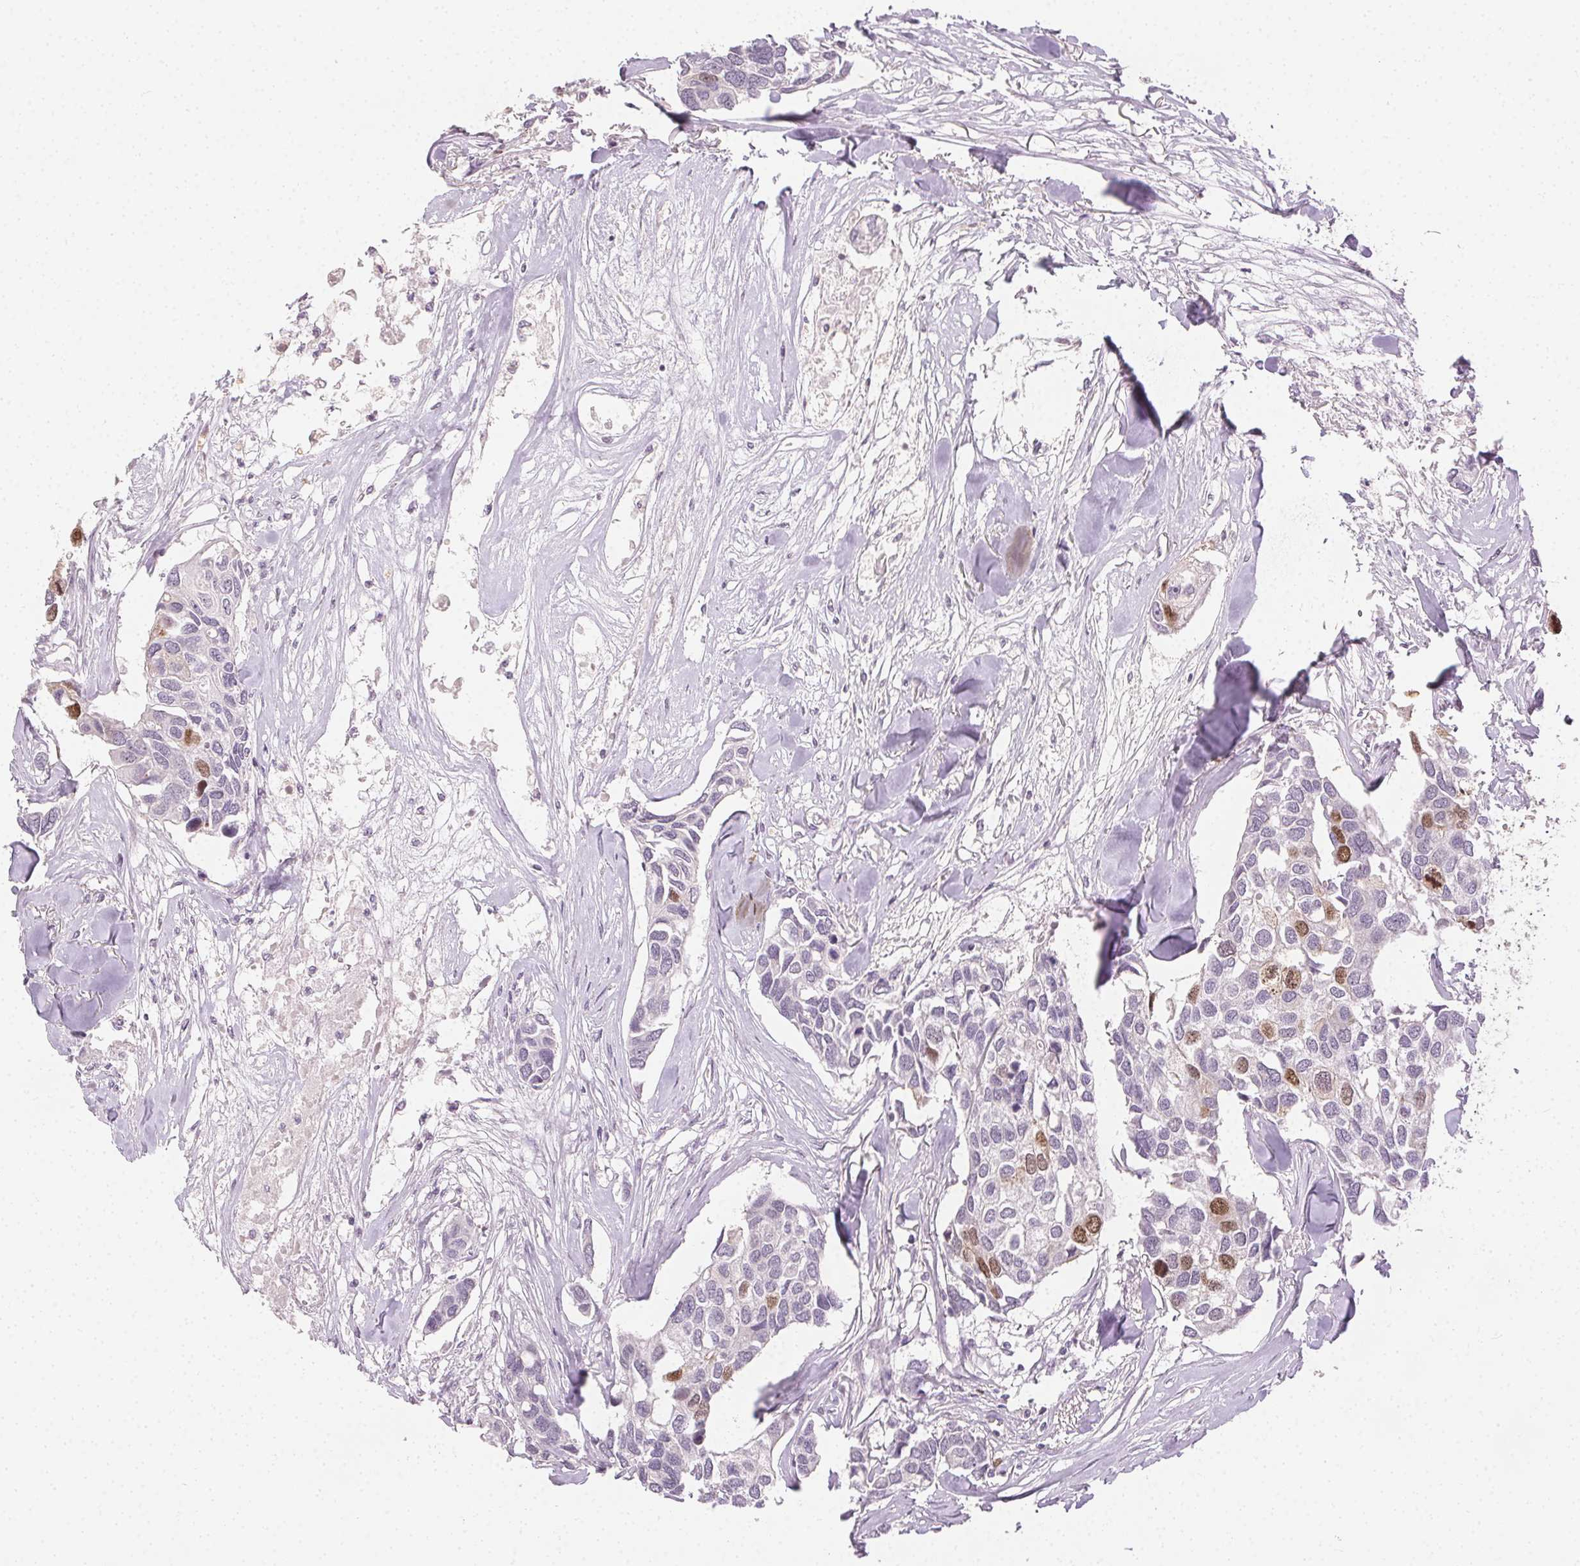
{"staining": {"intensity": "moderate", "quantity": "<25%", "location": "nuclear"}, "tissue": "breast cancer", "cell_type": "Tumor cells", "image_type": "cancer", "snomed": [{"axis": "morphology", "description": "Duct carcinoma"}, {"axis": "topography", "description": "Breast"}], "caption": "Approximately <25% of tumor cells in breast infiltrating ductal carcinoma display moderate nuclear protein staining as visualized by brown immunohistochemical staining.", "gene": "ANLN", "patient": {"sex": "female", "age": 83}}